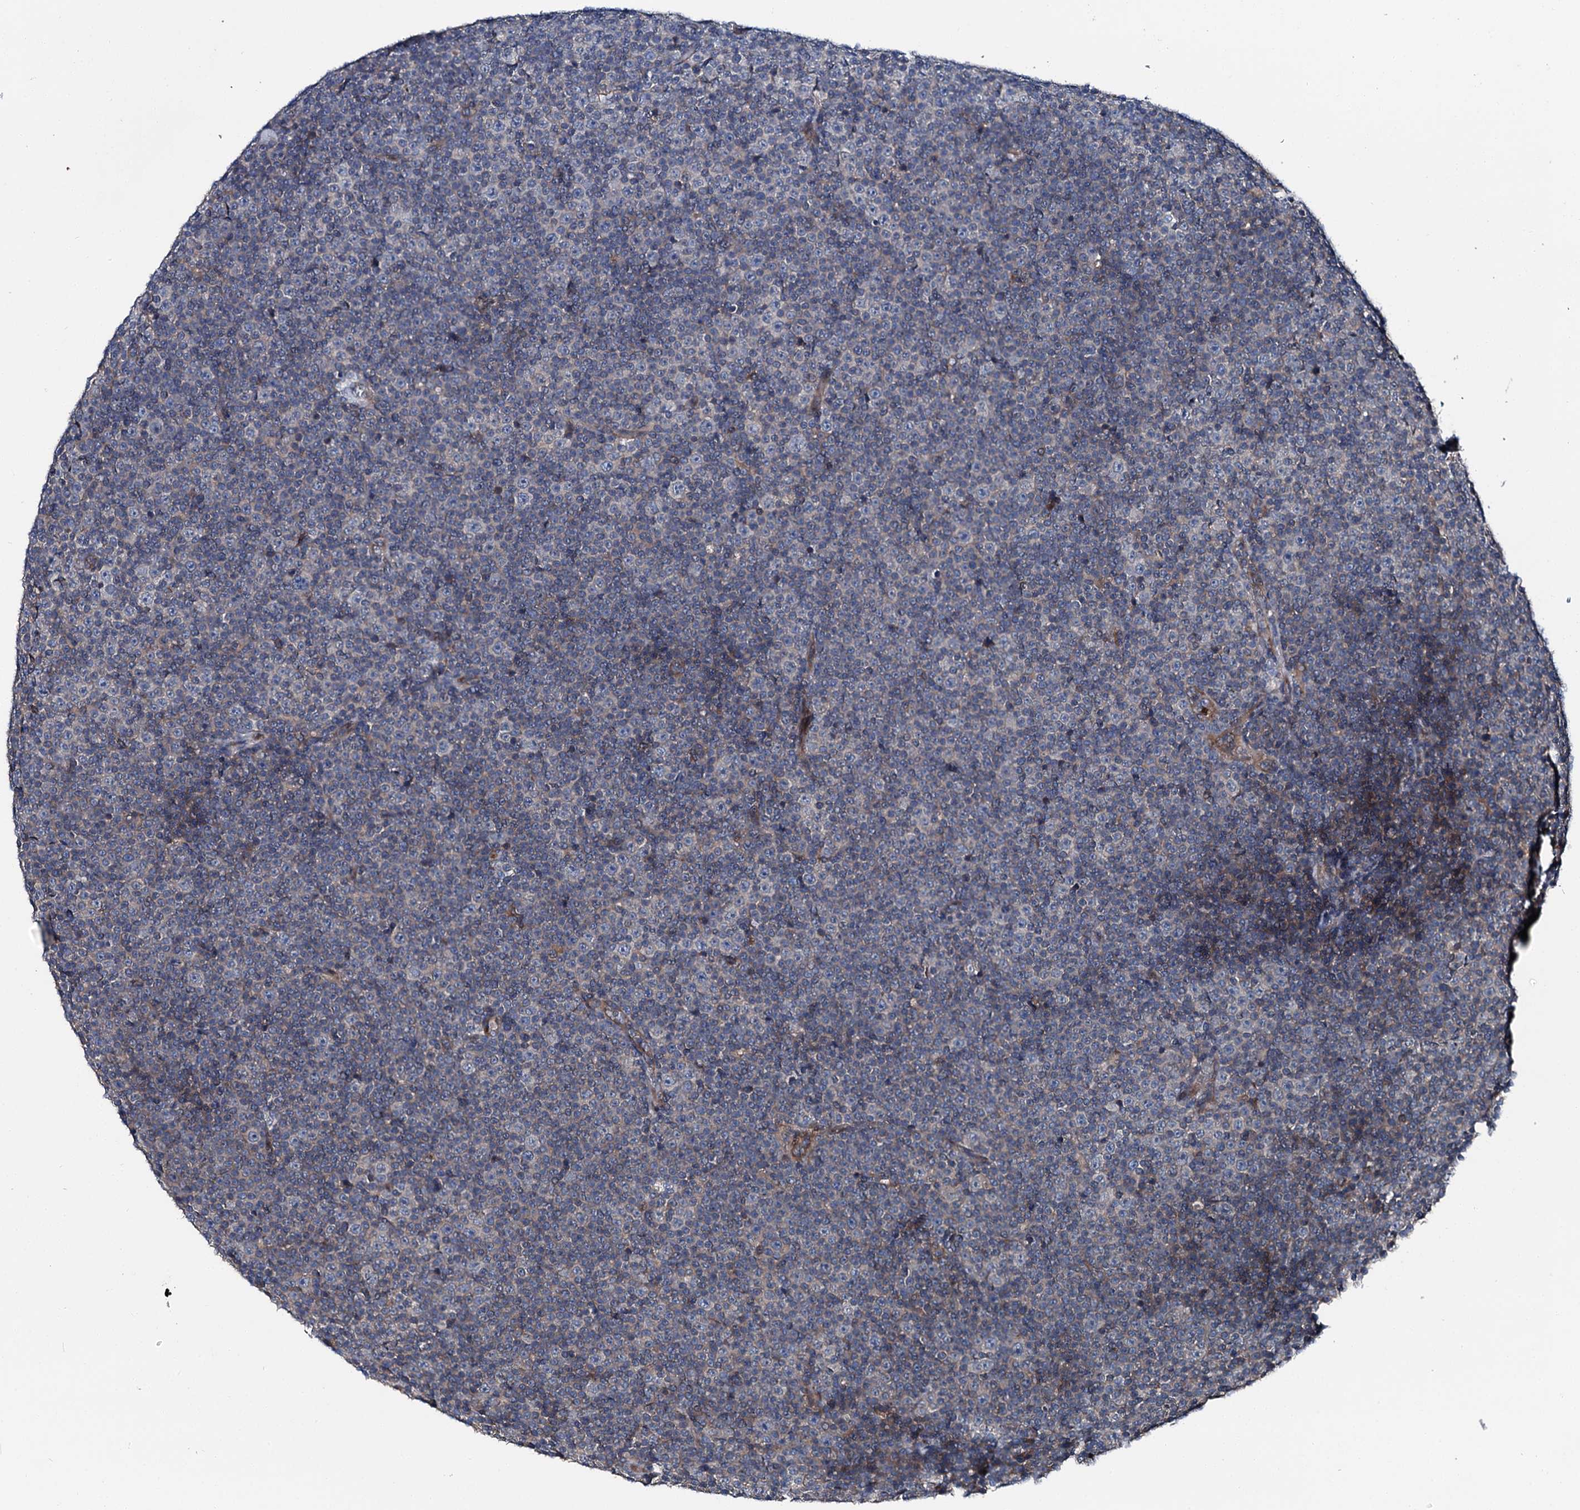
{"staining": {"intensity": "negative", "quantity": "none", "location": "none"}, "tissue": "lymphoma", "cell_type": "Tumor cells", "image_type": "cancer", "snomed": [{"axis": "morphology", "description": "Malignant lymphoma, non-Hodgkin's type, Low grade"}, {"axis": "topography", "description": "Lymph node"}], "caption": "Tumor cells show no significant staining in malignant lymphoma, non-Hodgkin's type (low-grade).", "gene": "SLC22A25", "patient": {"sex": "female", "age": 67}}